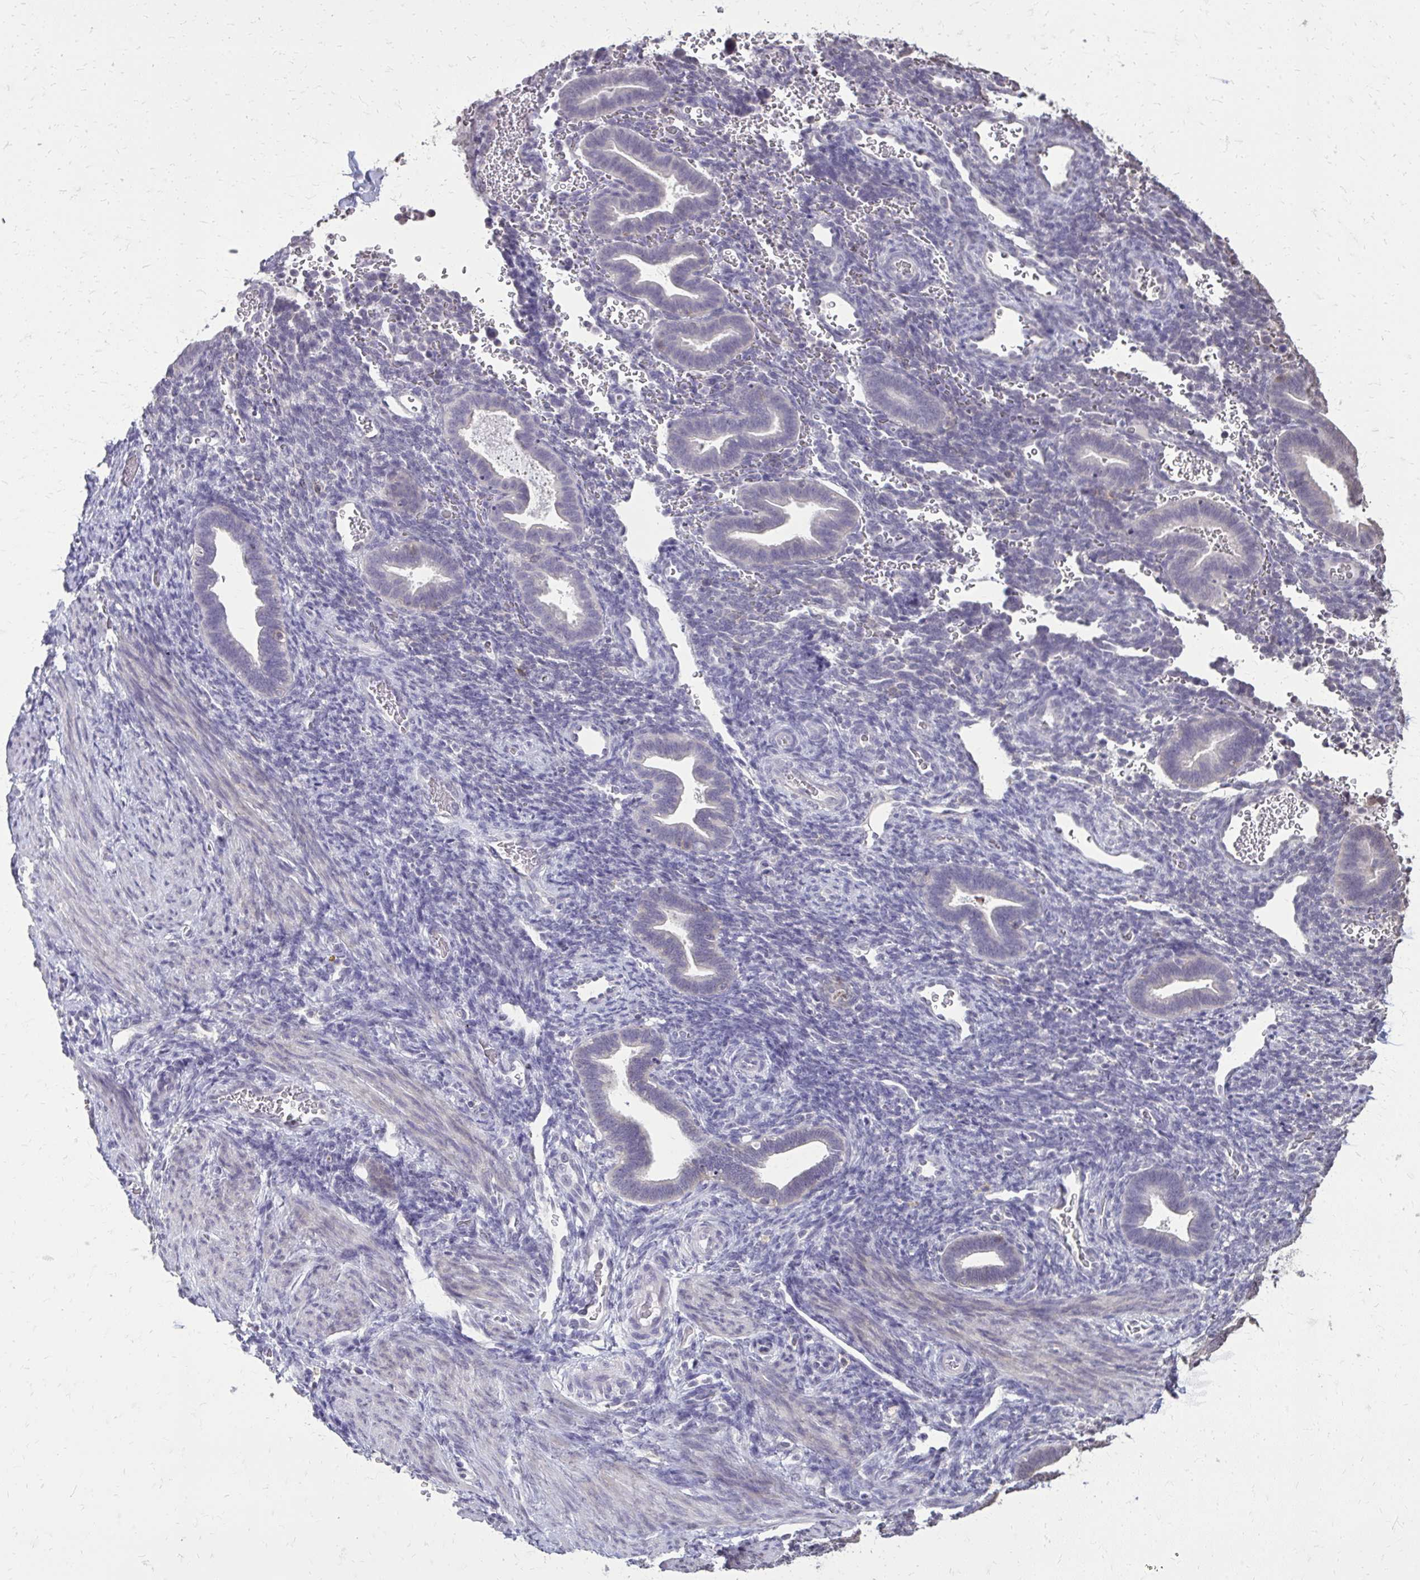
{"staining": {"intensity": "negative", "quantity": "none", "location": "none"}, "tissue": "endometrium", "cell_type": "Cells in endometrial stroma", "image_type": "normal", "snomed": [{"axis": "morphology", "description": "Normal tissue, NOS"}, {"axis": "topography", "description": "Endometrium"}], "caption": "An immunohistochemistry (IHC) histopathology image of normal endometrium is shown. There is no staining in cells in endometrial stroma of endometrium.", "gene": "AKAP5", "patient": {"sex": "female", "age": 34}}